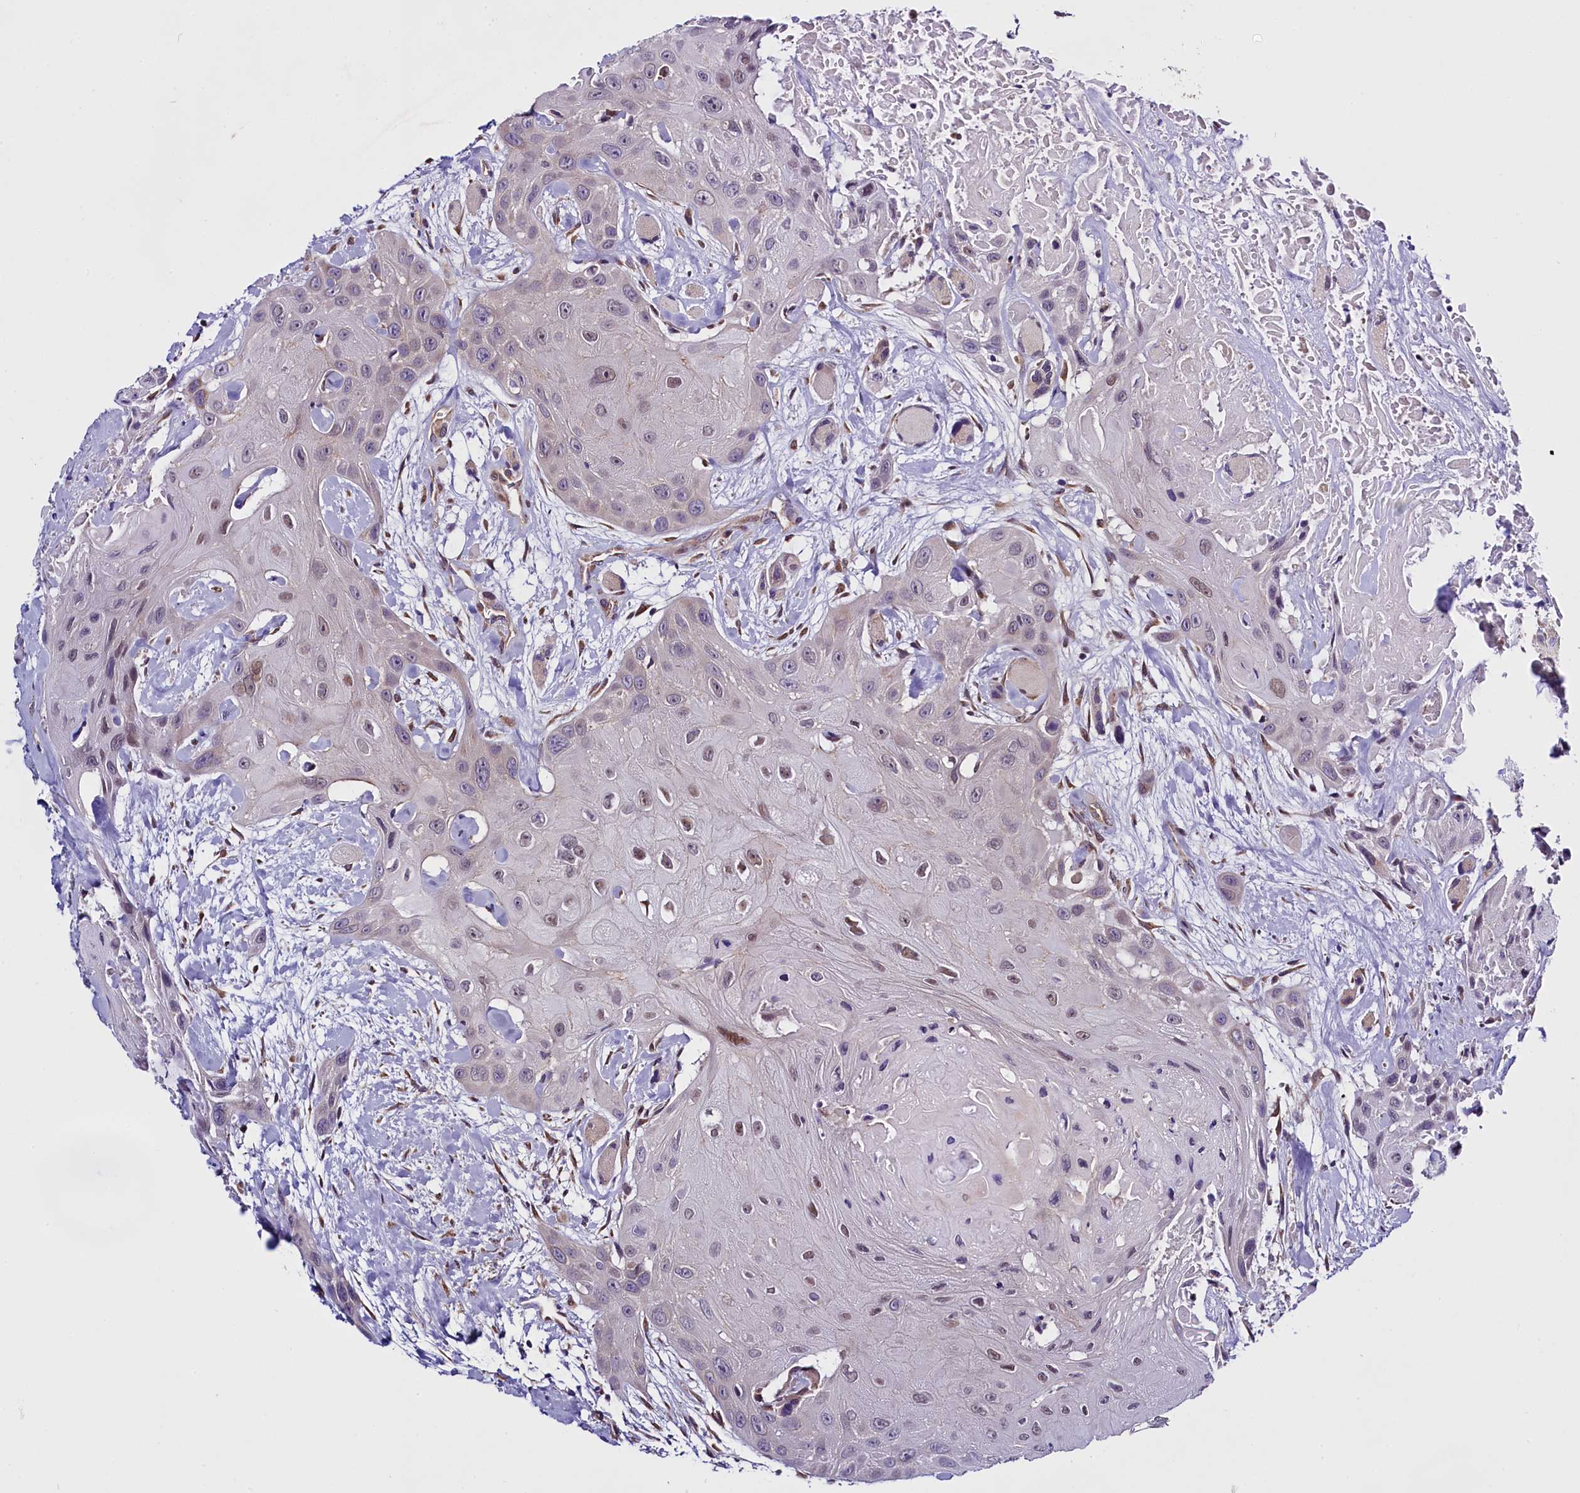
{"staining": {"intensity": "negative", "quantity": "none", "location": "none"}, "tissue": "head and neck cancer", "cell_type": "Tumor cells", "image_type": "cancer", "snomed": [{"axis": "morphology", "description": "Squamous cell carcinoma, NOS"}, {"axis": "topography", "description": "Head-Neck"}], "caption": "There is no significant expression in tumor cells of head and neck squamous cell carcinoma.", "gene": "UACA", "patient": {"sex": "male", "age": 81}}